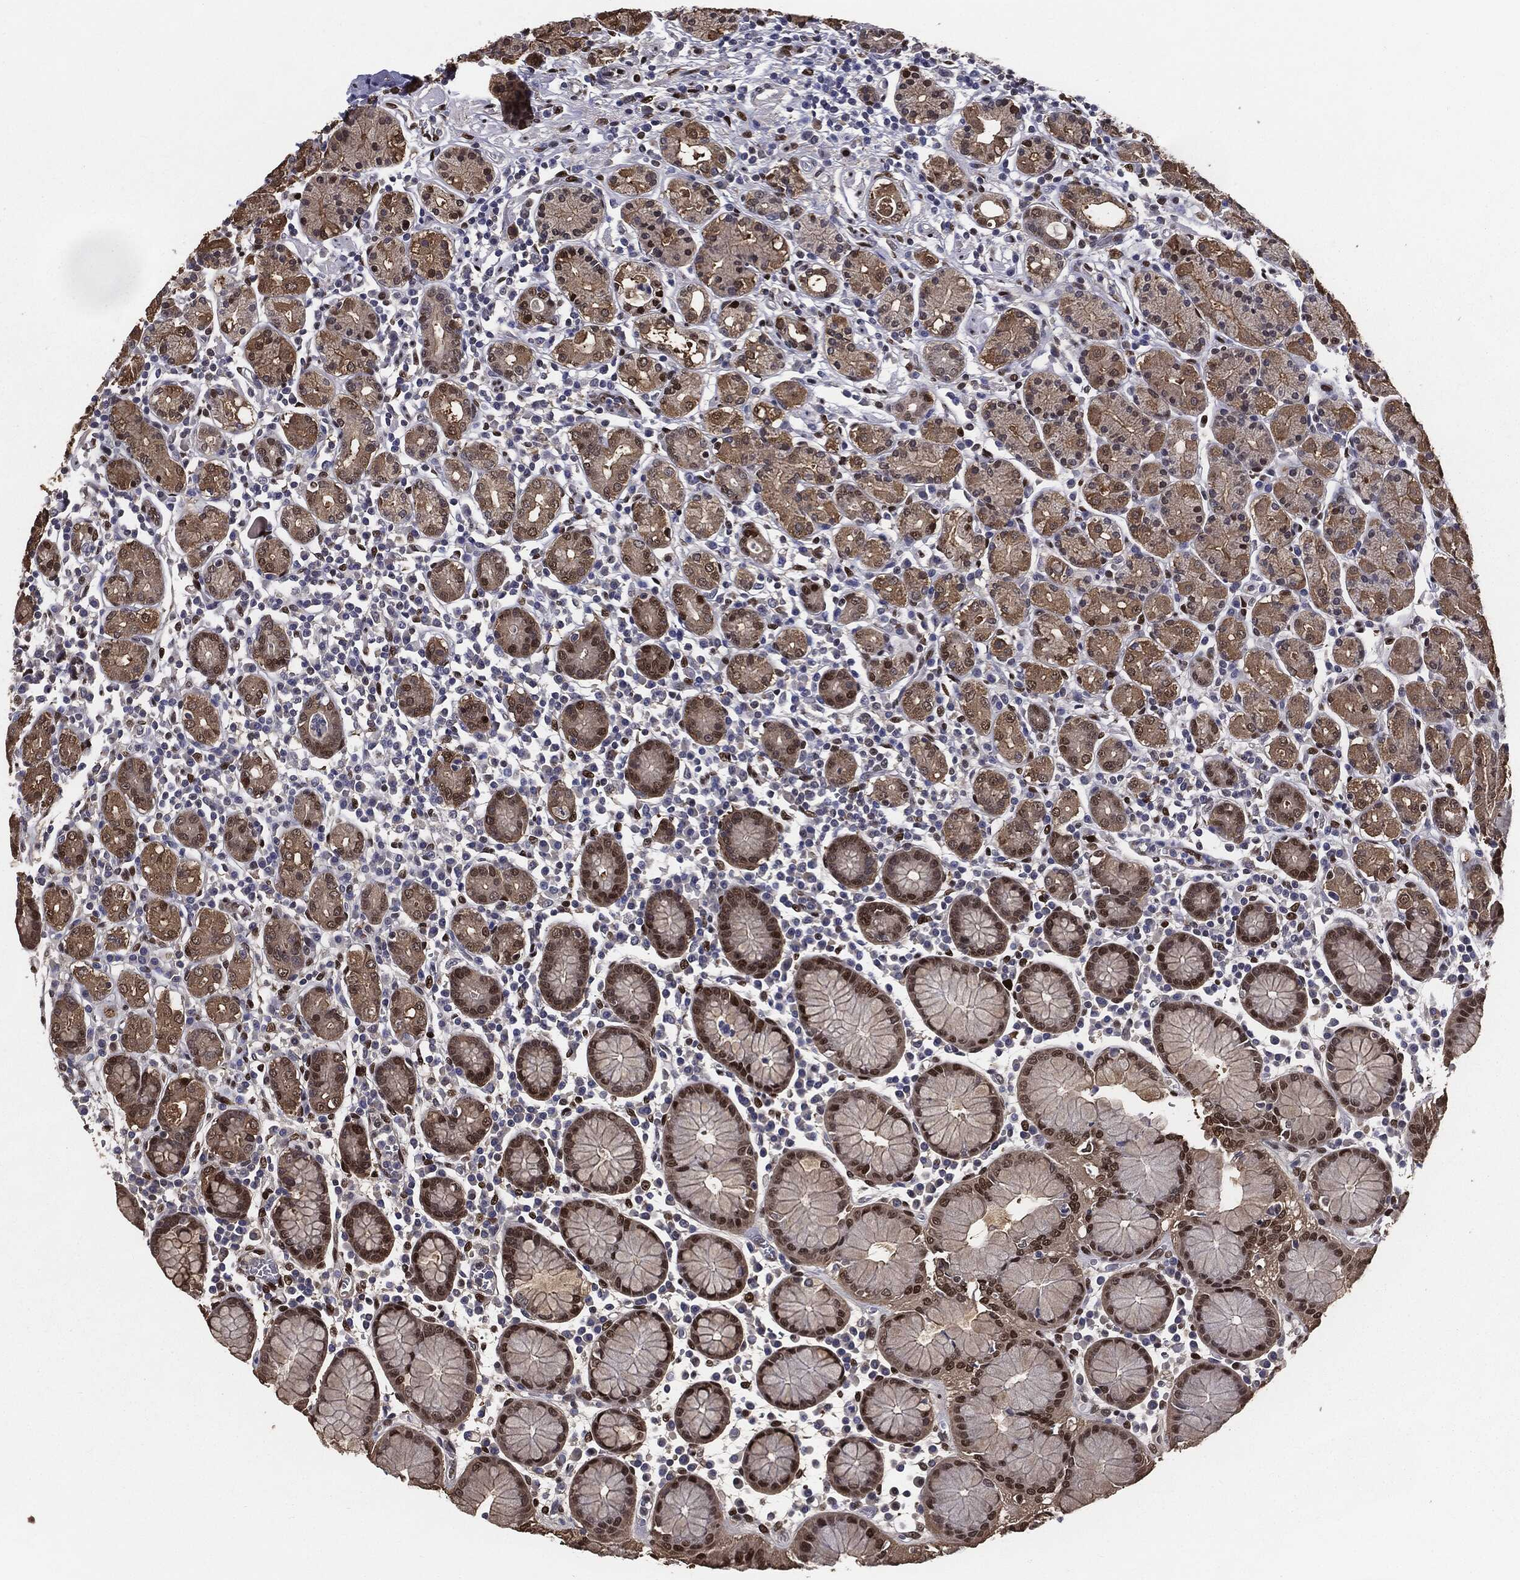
{"staining": {"intensity": "strong", "quantity": "25%-75%", "location": "nuclear"}, "tissue": "stomach", "cell_type": "Glandular cells", "image_type": "normal", "snomed": [{"axis": "morphology", "description": "Normal tissue, NOS"}, {"axis": "topography", "description": "Stomach, upper"}, {"axis": "topography", "description": "Stomach"}], "caption": "Stomach was stained to show a protein in brown. There is high levels of strong nuclear staining in about 25%-75% of glandular cells. The protein of interest is shown in brown color, while the nuclei are stained blue.", "gene": "JUN", "patient": {"sex": "male", "age": 62}}